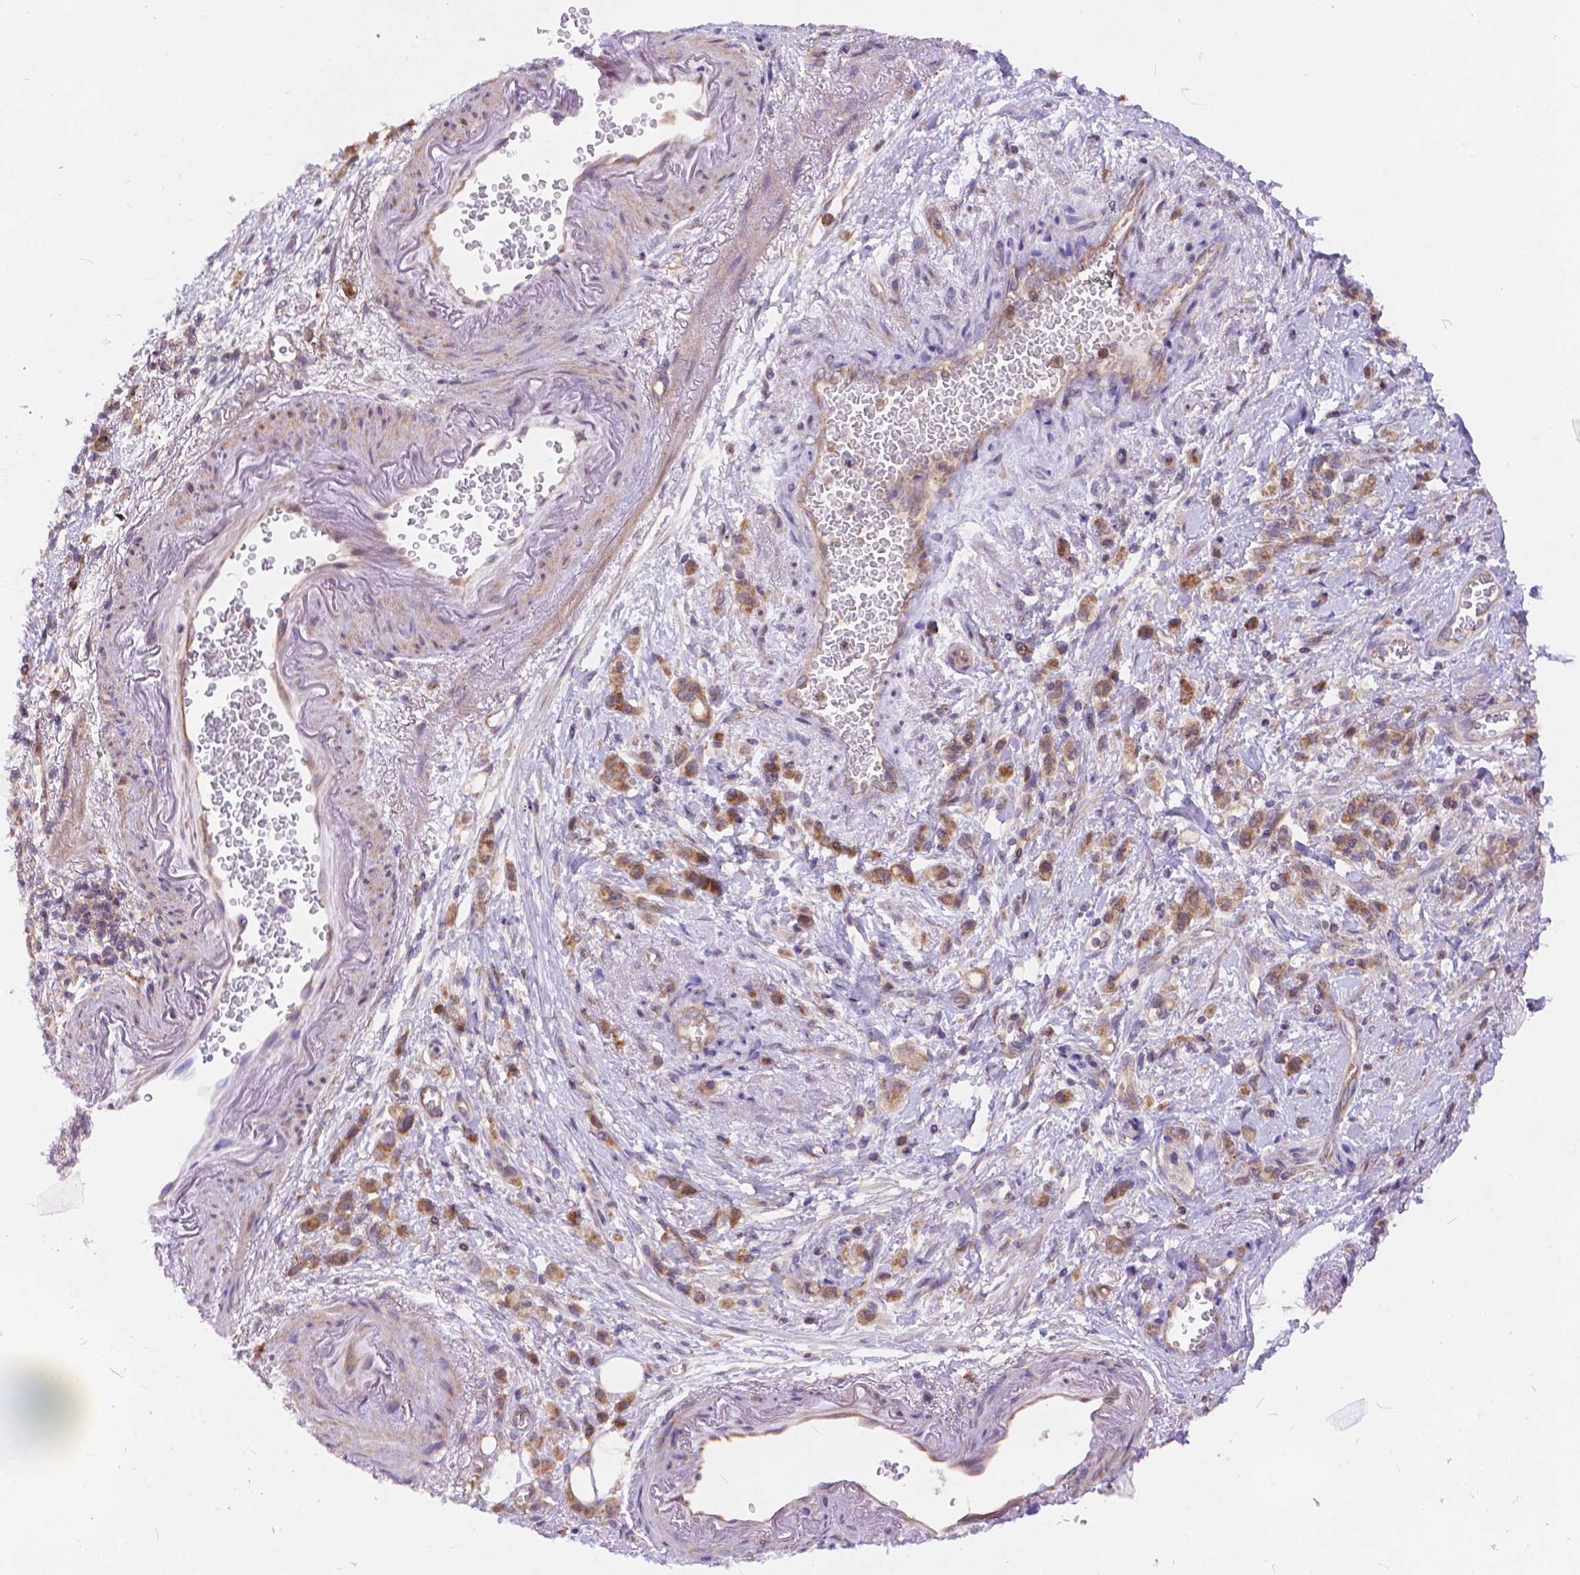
{"staining": {"intensity": "moderate", "quantity": ">75%", "location": "cytoplasmic/membranous"}, "tissue": "stomach cancer", "cell_type": "Tumor cells", "image_type": "cancer", "snomed": [{"axis": "morphology", "description": "Adenocarcinoma, NOS"}, {"axis": "topography", "description": "Stomach"}], "caption": "Protein analysis of stomach cancer tissue exhibits moderate cytoplasmic/membranous staining in approximately >75% of tumor cells.", "gene": "ARAP1", "patient": {"sex": "male", "age": 77}}